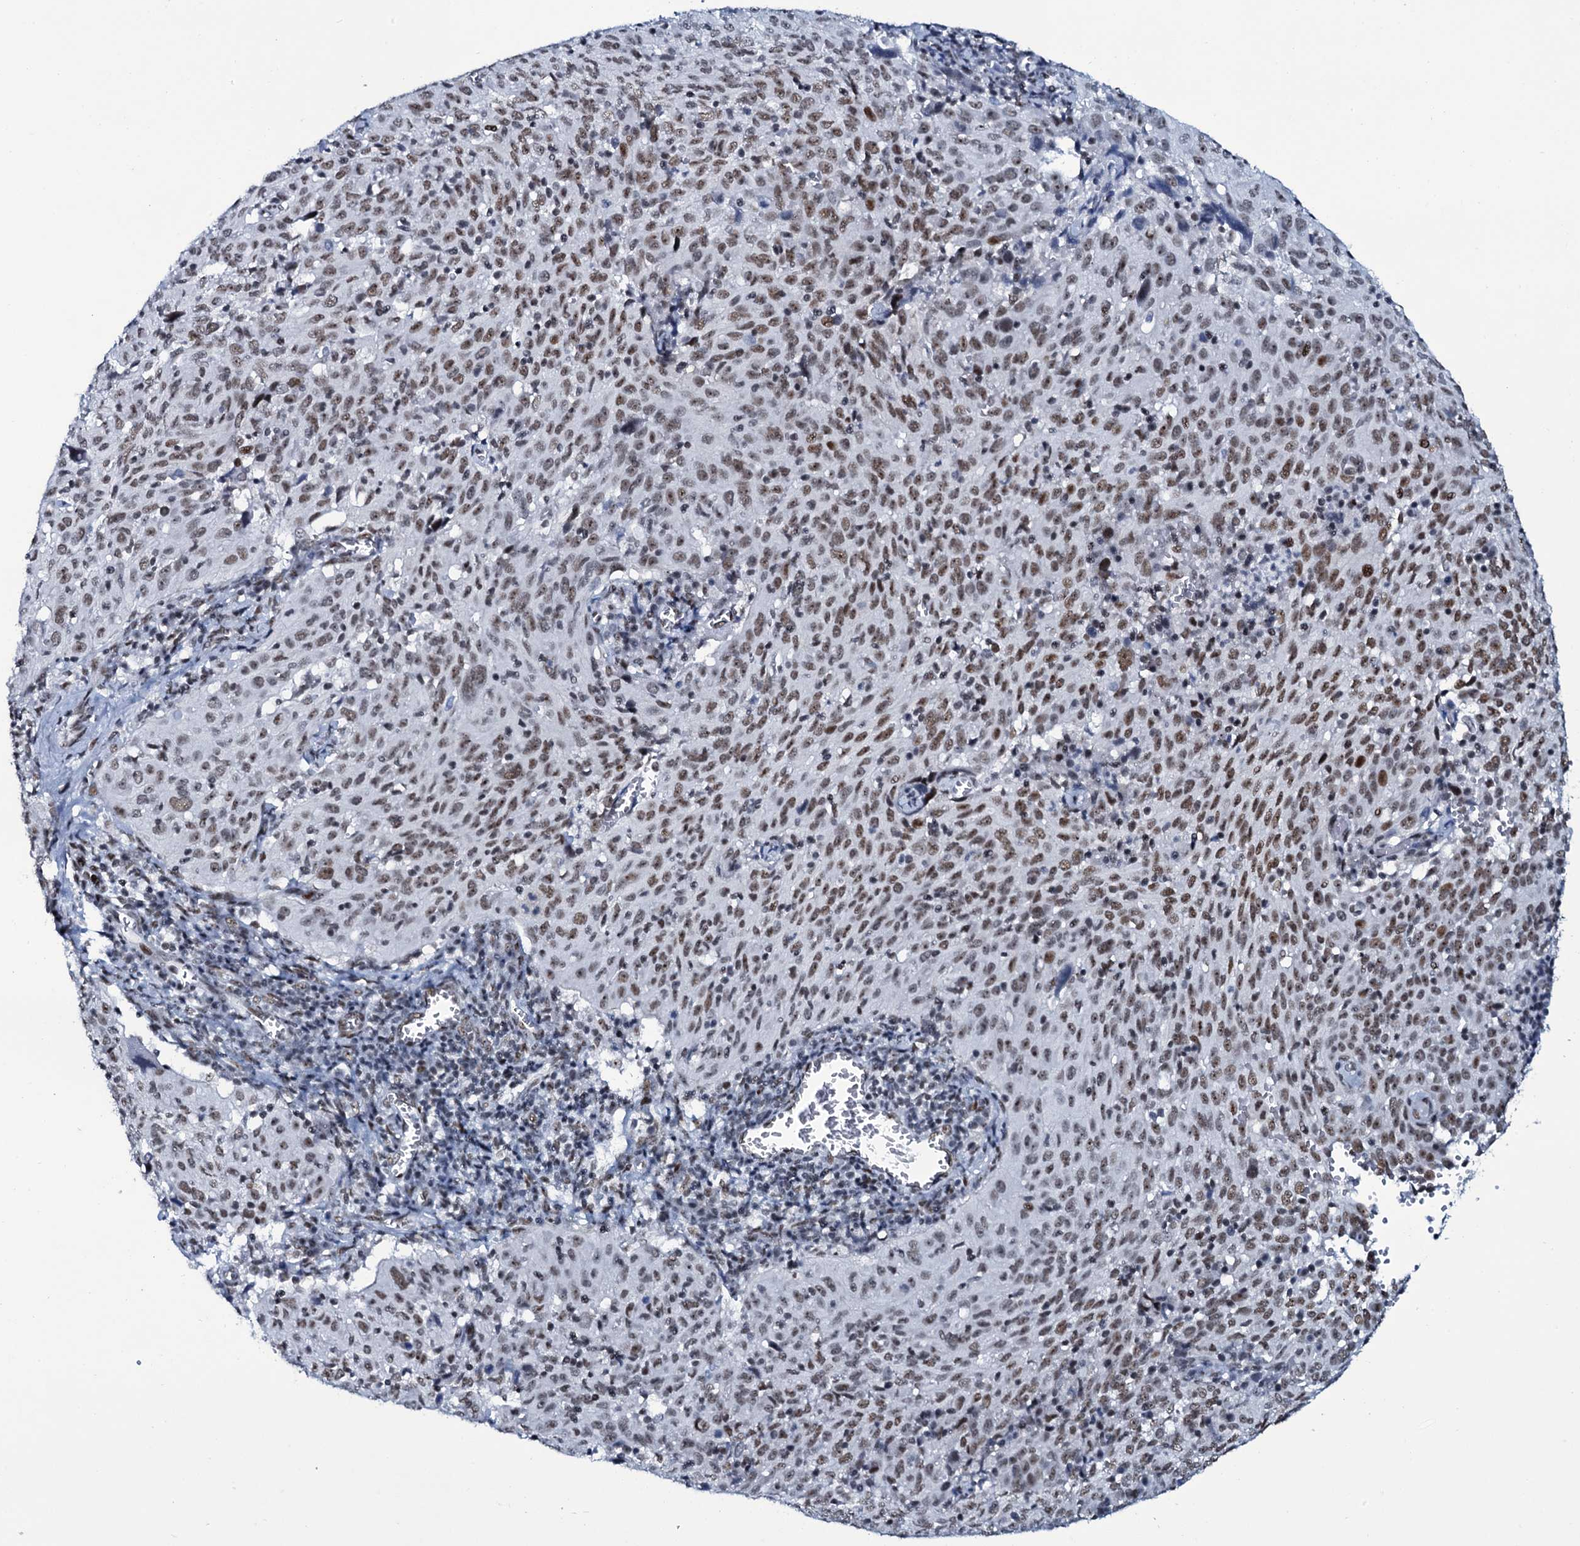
{"staining": {"intensity": "moderate", "quantity": ">75%", "location": "nuclear"}, "tissue": "cervical cancer", "cell_type": "Tumor cells", "image_type": "cancer", "snomed": [{"axis": "morphology", "description": "Squamous cell carcinoma, NOS"}, {"axis": "topography", "description": "Cervix"}], "caption": "A brown stain highlights moderate nuclear positivity of a protein in squamous cell carcinoma (cervical) tumor cells.", "gene": "ZMIZ2", "patient": {"sex": "female", "age": 31}}